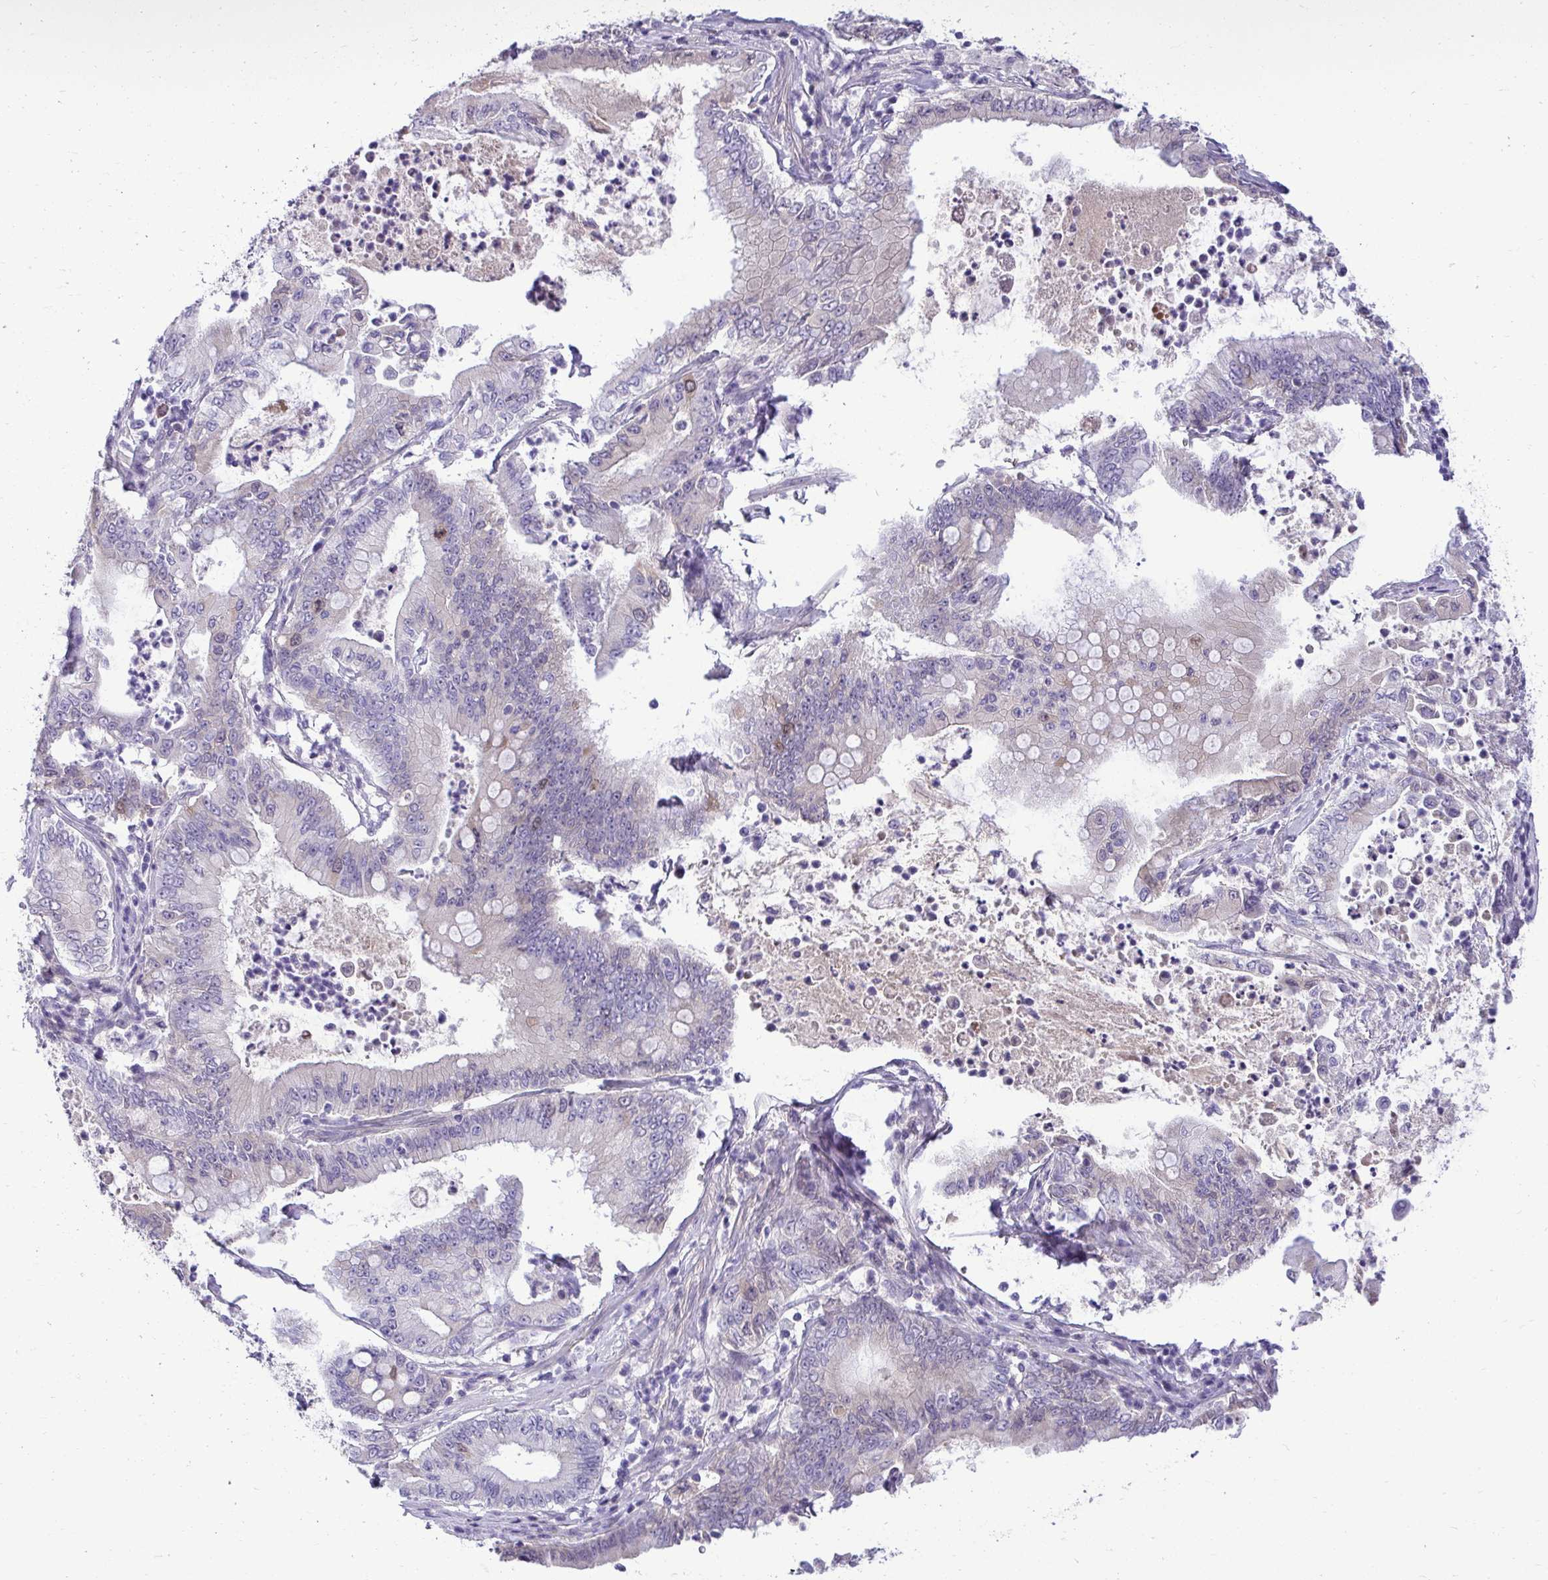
{"staining": {"intensity": "moderate", "quantity": "<25%", "location": "cytoplasmic/membranous,nuclear"}, "tissue": "pancreatic cancer", "cell_type": "Tumor cells", "image_type": "cancer", "snomed": [{"axis": "morphology", "description": "Adenocarcinoma, NOS"}, {"axis": "topography", "description": "Pancreas"}], "caption": "DAB (3,3'-diaminobenzidine) immunohistochemical staining of adenocarcinoma (pancreatic) demonstrates moderate cytoplasmic/membranous and nuclear protein expression in about <25% of tumor cells.", "gene": "CDC20", "patient": {"sex": "male", "age": 71}}